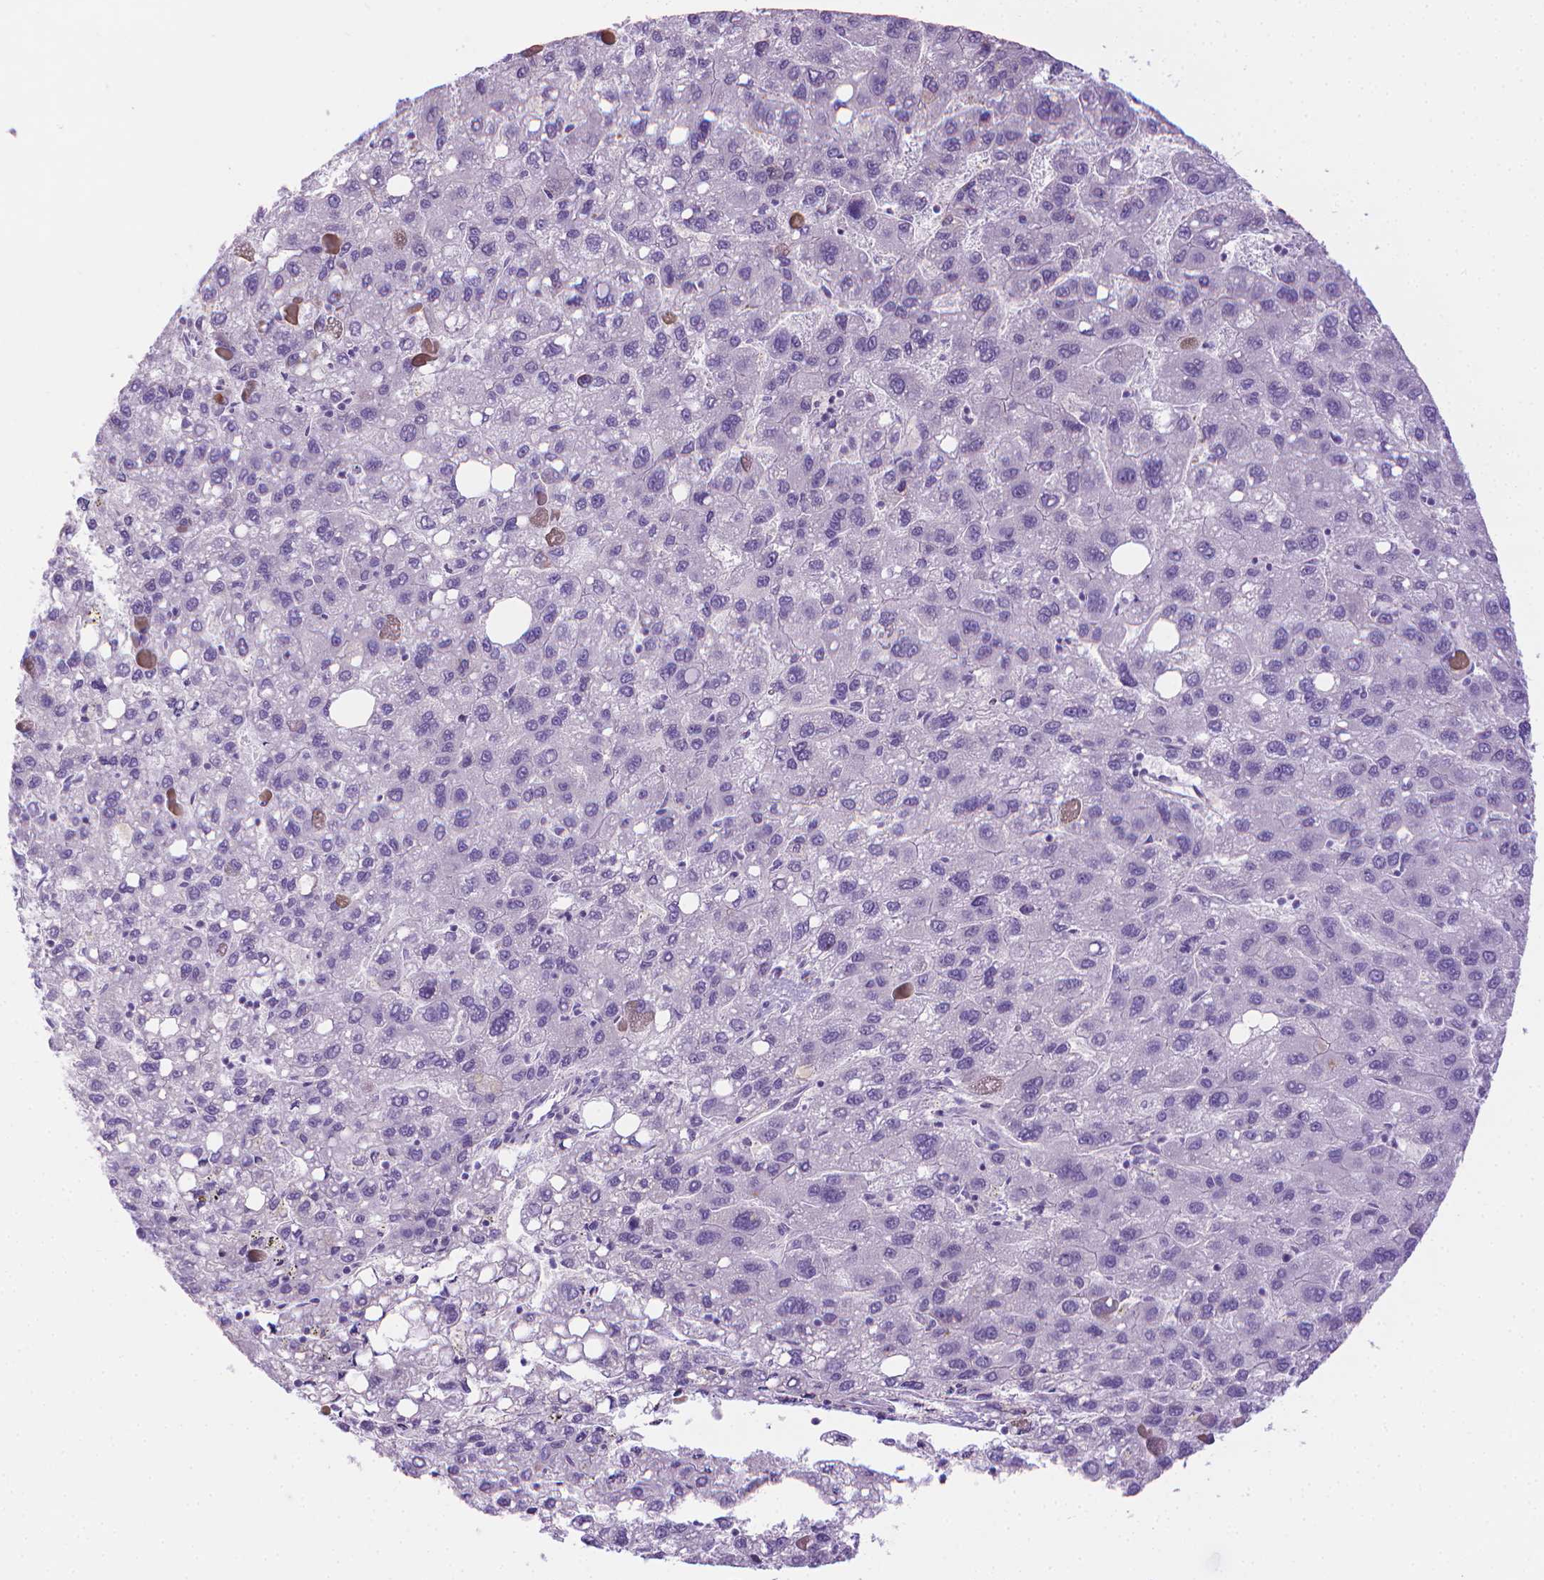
{"staining": {"intensity": "negative", "quantity": "none", "location": "none"}, "tissue": "liver cancer", "cell_type": "Tumor cells", "image_type": "cancer", "snomed": [{"axis": "morphology", "description": "Carcinoma, Hepatocellular, NOS"}, {"axis": "topography", "description": "Liver"}], "caption": "A photomicrograph of liver cancer (hepatocellular carcinoma) stained for a protein shows no brown staining in tumor cells.", "gene": "SPAG6", "patient": {"sex": "female", "age": 82}}